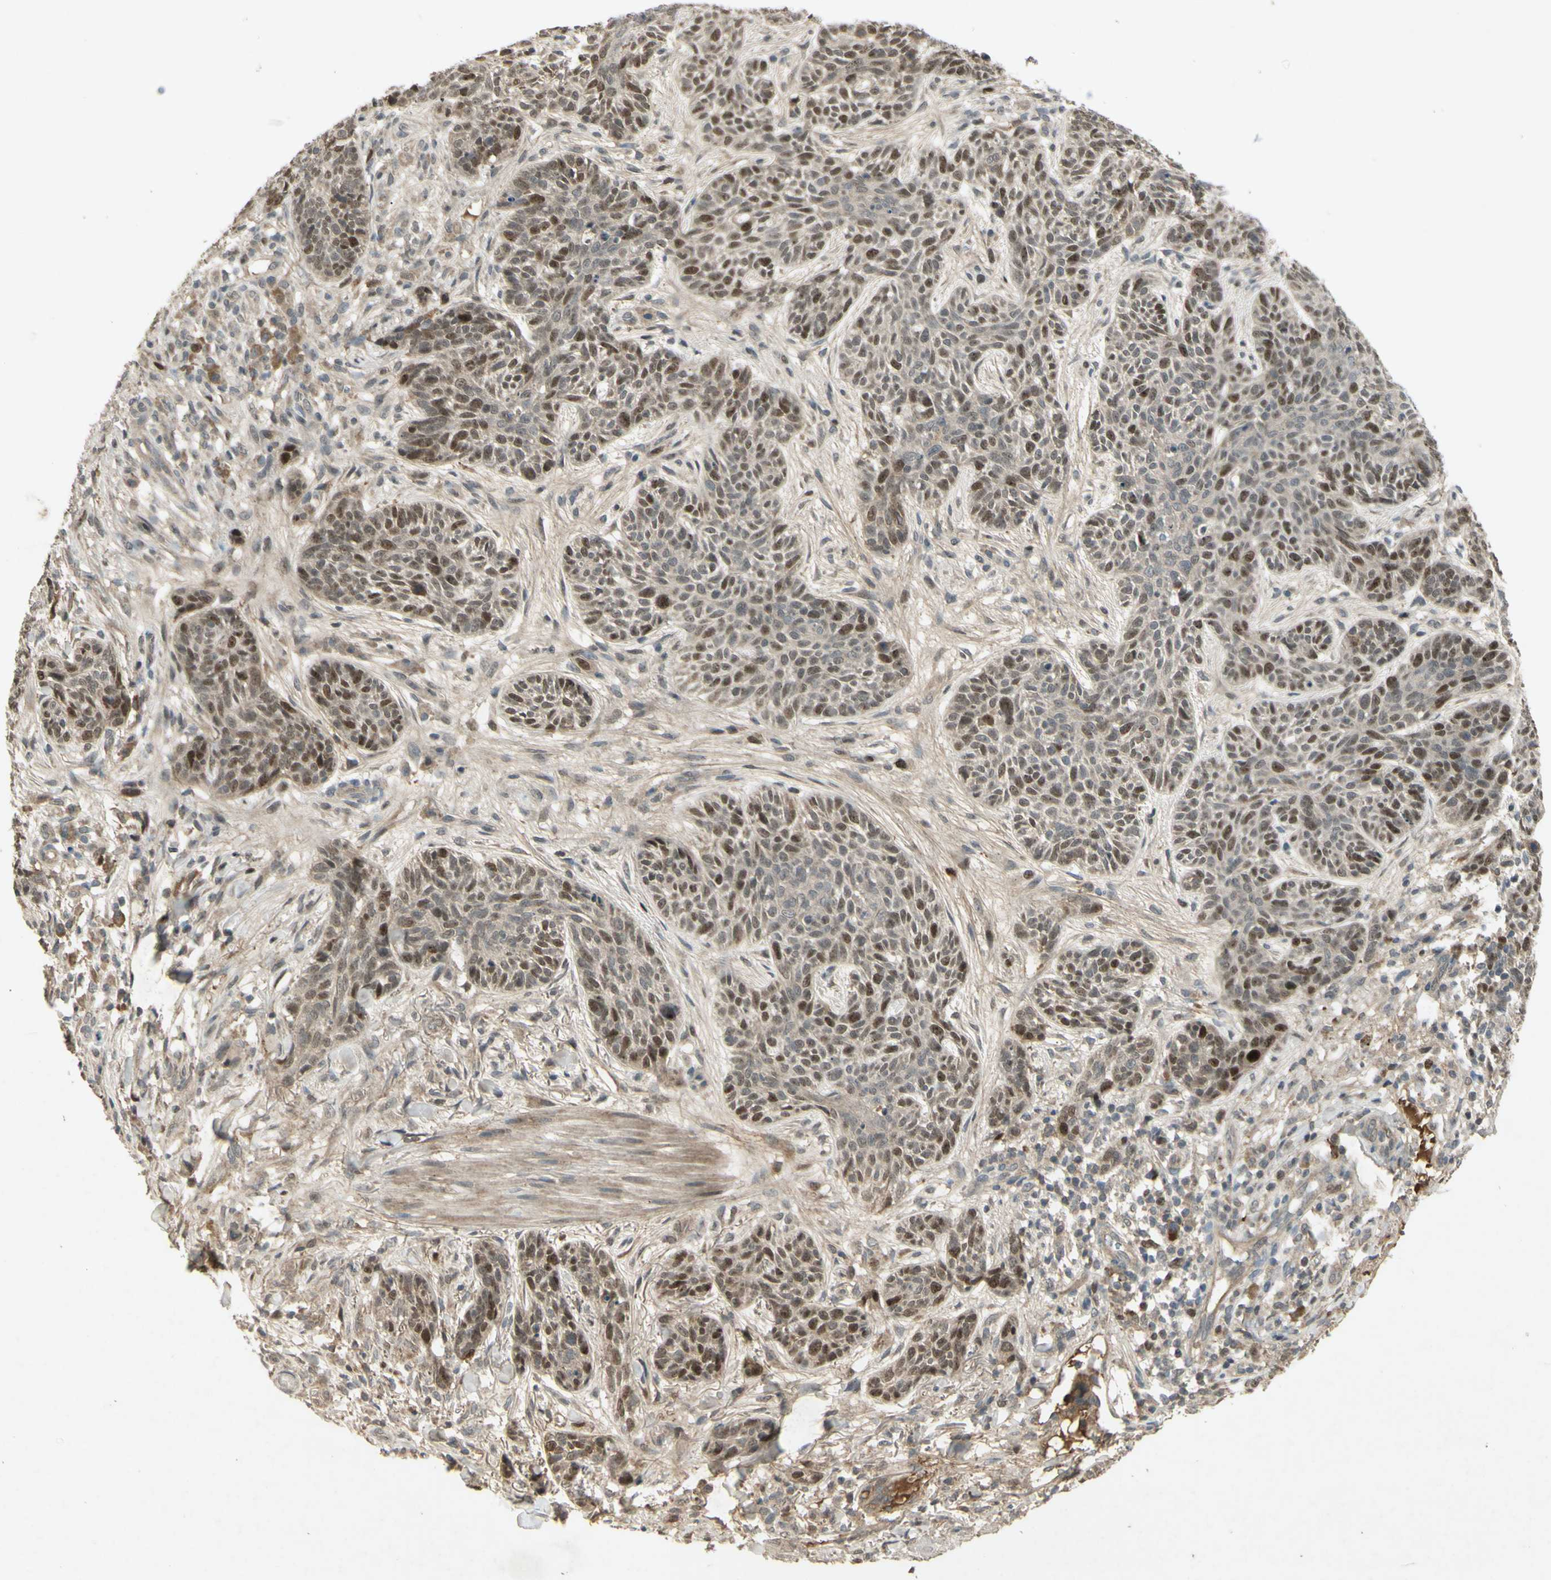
{"staining": {"intensity": "moderate", "quantity": "25%-75%", "location": "nuclear"}, "tissue": "skin cancer", "cell_type": "Tumor cells", "image_type": "cancer", "snomed": [{"axis": "morphology", "description": "Normal tissue, NOS"}, {"axis": "morphology", "description": "Basal cell carcinoma"}, {"axis": "topography", "description": "Skin"}], "caption": "IHC (DAB) staining of human skin cancer (basal cell carcinoma) shows moderate nuclear protein expression in approximately 25%-75% of tumor cells.", "gene": "RAD18", "patient": {"sex": "male", "age": 52}}